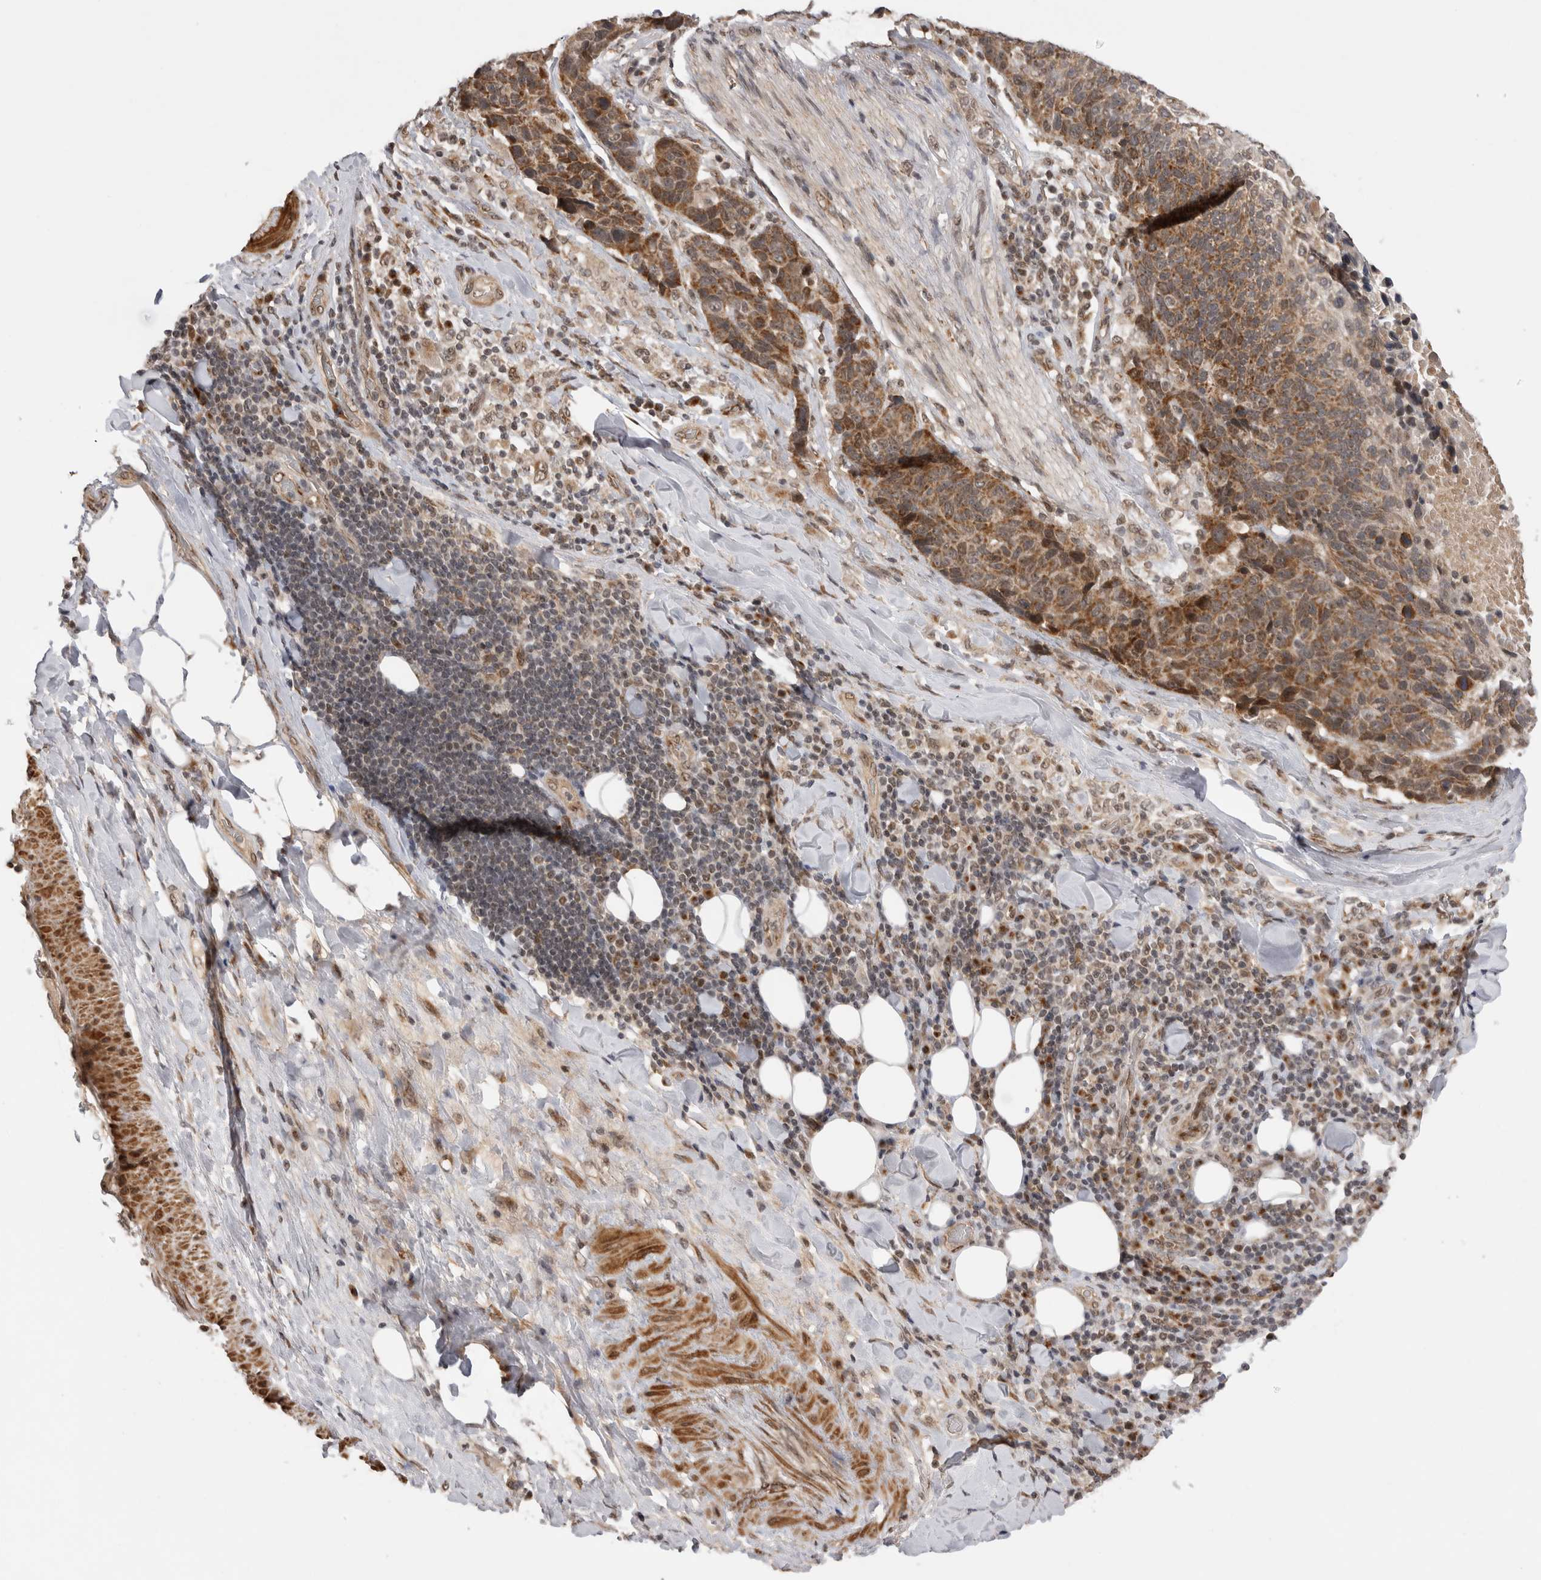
{"staining": {"intensity": "moderate", "quantity": ">75%", "location": "cytoplasmic/membranous,nuclear"}, "tissue": "lung cancer", "cell_type": "Tumor cells", "image_type": "cancer", "snomed": [{"axis": "morphology", "description": "Squamous cell carcinoma, NOS"}, {"axis": "topography", "description": "Lung"}], "caption": "A high-resolution photomicrograph shows IHC staining of lung cancer, which shows moderate cytoplasmic/membranous and nuclear staining in about >75% of tumor cells.", "gene": "TMEM65", "patient": {"sex": "male", "age": 66}}